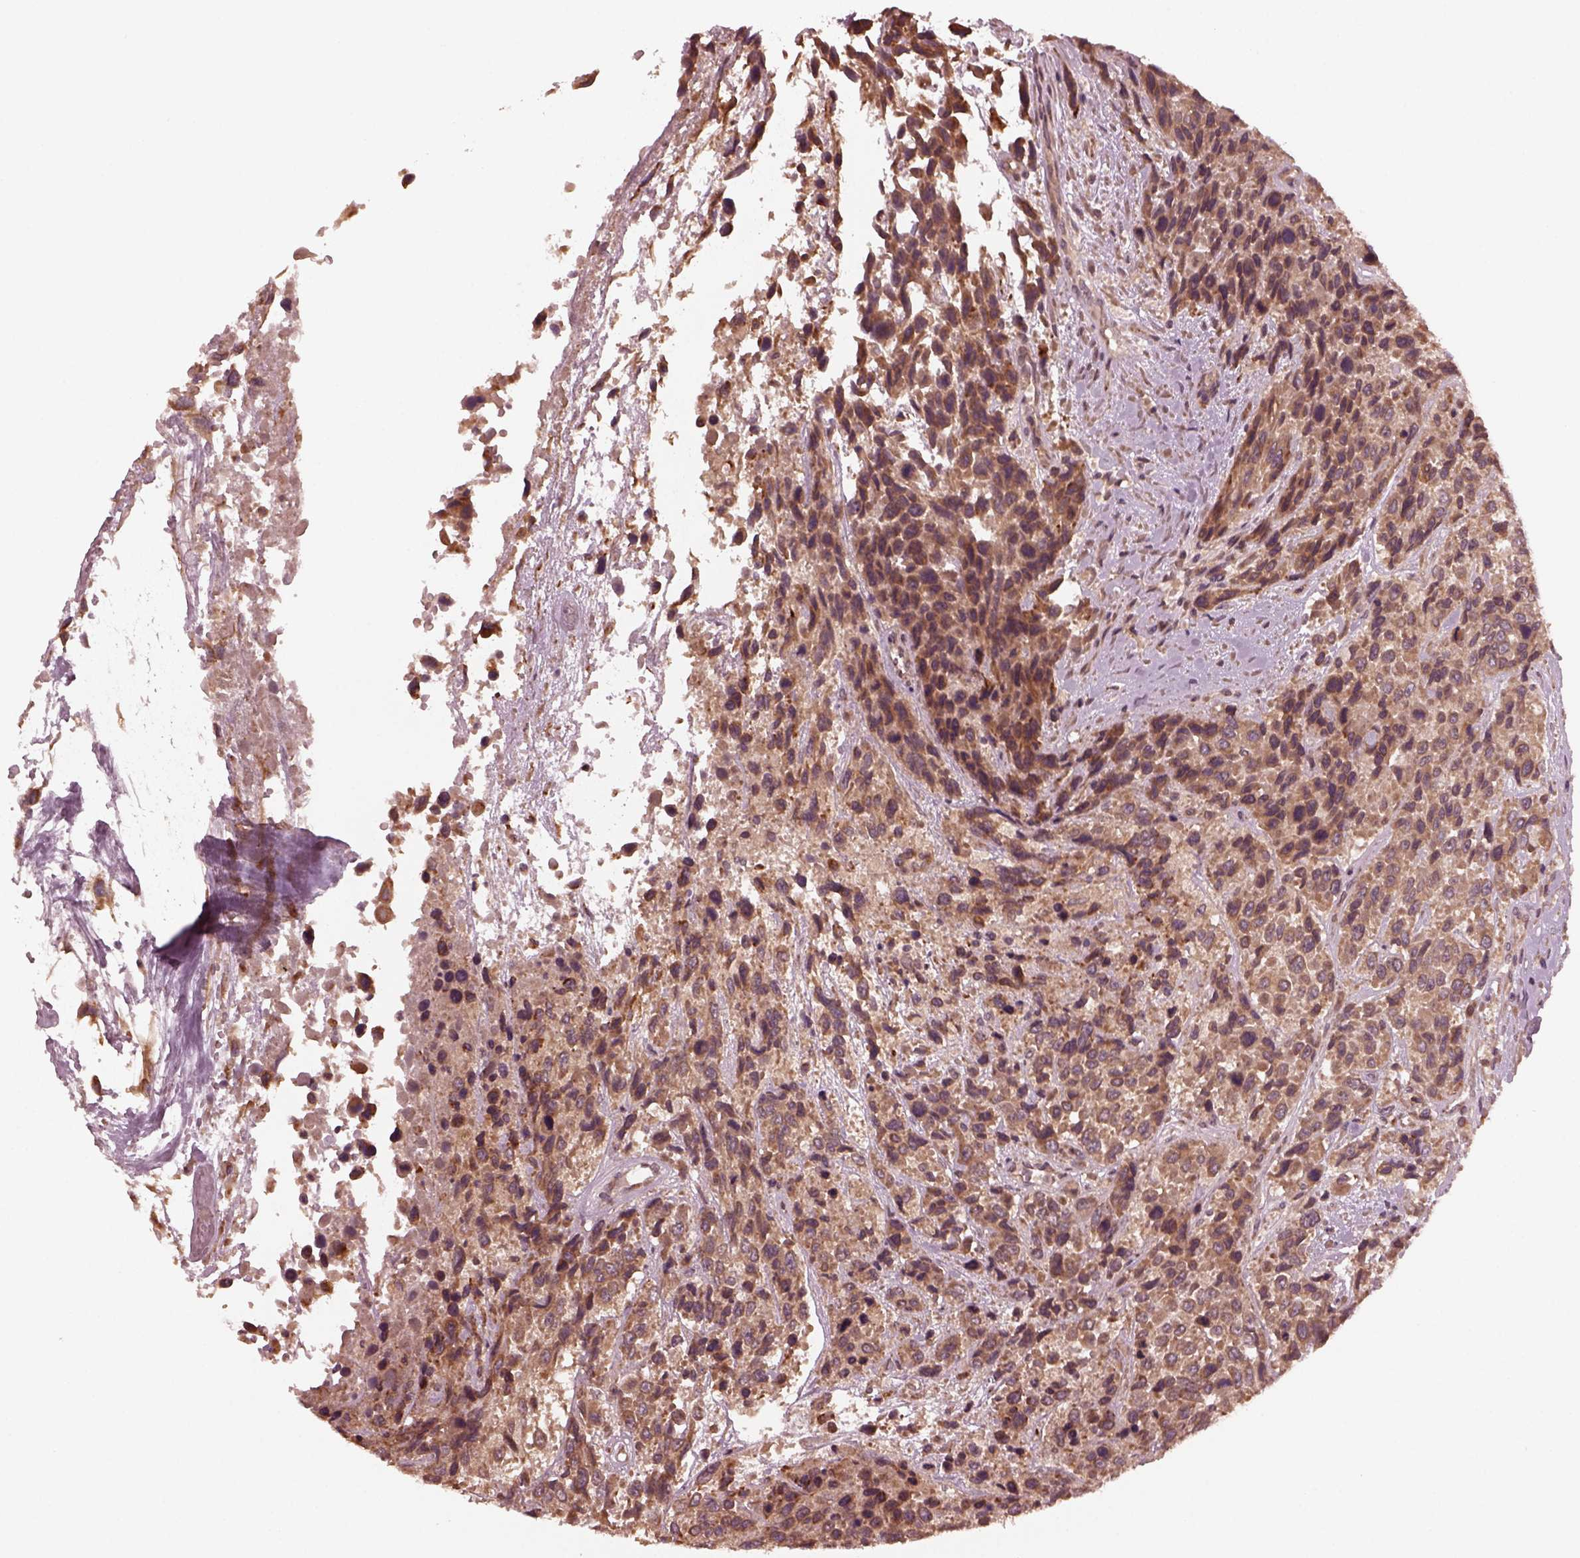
{"staining": {"intensity": "moderate", "quantity": ">75%", "location": "cytoplasmic/membranous"}, "tissue": "urothelial cancer", "cell_type": "Tumor cells", "image_type": "cancer", "snomed": [{"axis": "morphology", "description": "Urothelial carcinoma, High grade"}, {"axis": "topography", "description": "Urinary bladder"}], "caption": "A micrograph of human urothelial cancer stained for a protein demonstrates moderate cytoplasmic/membranous brown staining in tumor cells.", "gene": "FAF2", "patient": {"sex": "female", "age": 70}}